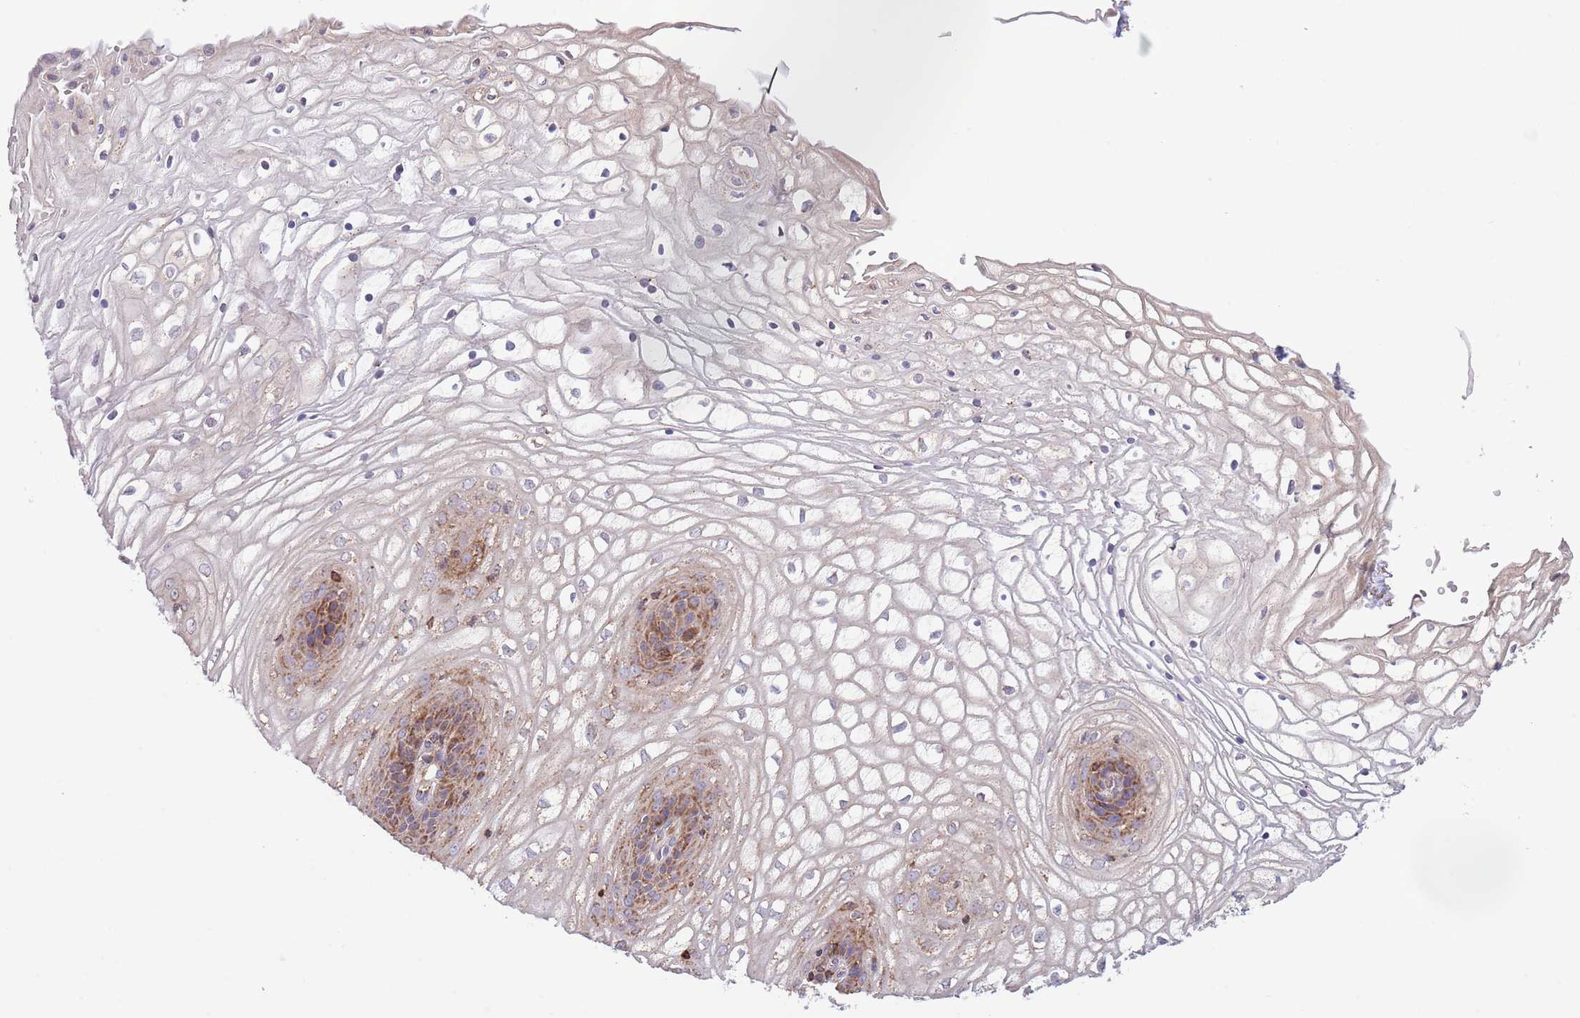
{"staining": {"intensity": "strong", "quantity": "25%-75%", "location": "cytoplasmic/membranous"}, "tissue": "vagina", "cell_type": "Squamous epithelial cells", "image_type": "normal", "snomed": [{"axis": "morphology", "description": "Normal tissue, NOS"}, {"axis": "topography", "description": "Vagina"}], "caption": "The image displays staining of normal vagina, revealing strong cytoplasmic/membranous protein staining (brown color) within squamous epithelial cells.", "gene": "DNAJA3", "patient": {"sex": "female", "age": 34}}